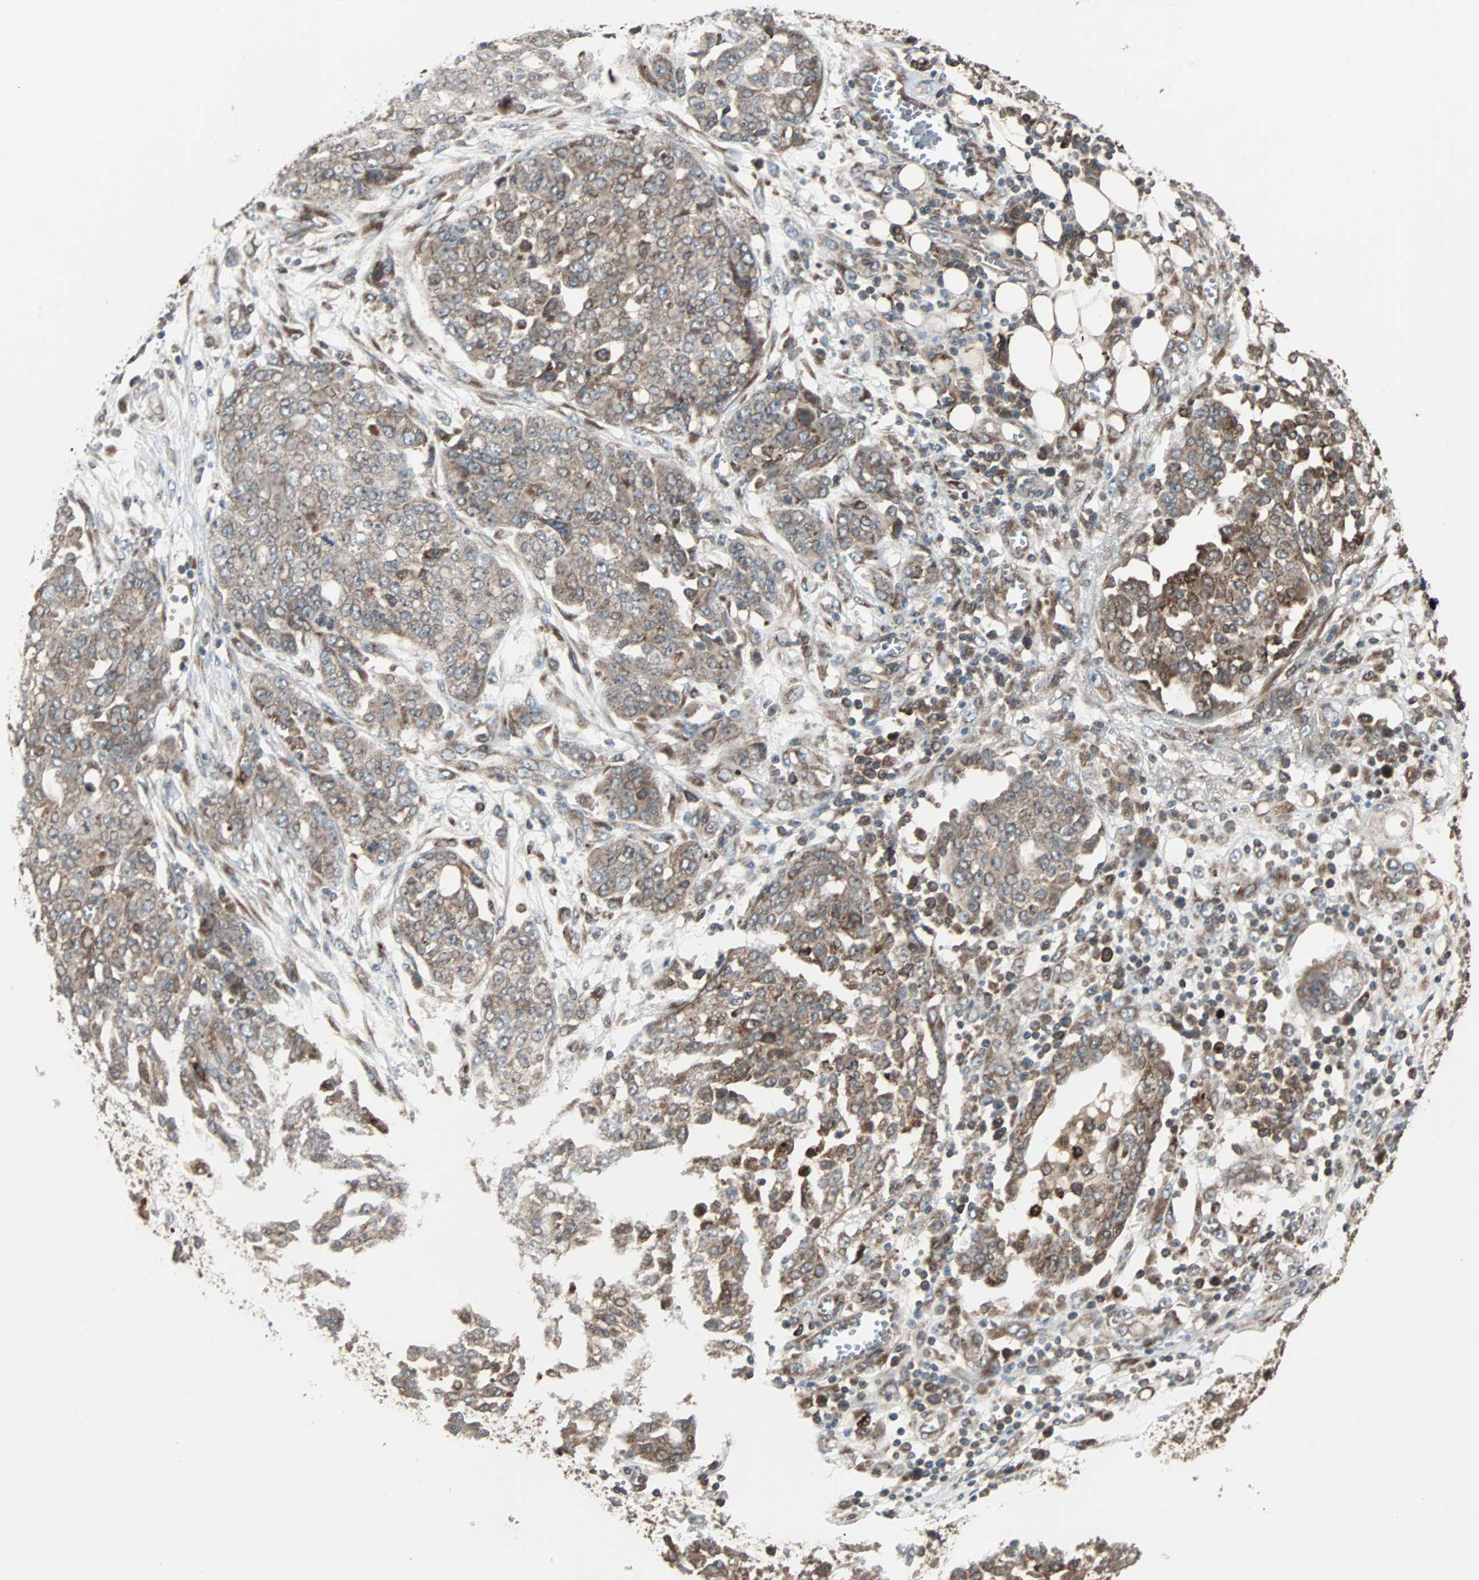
{"staining": {"intensity": "moderate", "quantity": ">75%", "location": "cytoplasmic/membranous"}, "tissue": "ovarian cancer", "cell_type": "Tumor cells", "image_type": "cancer", "snomed": [{"axis": "morphology", "description": "Cystadenocarcinoma, serous, NOS"}, {"axis": "topography", "description": "Soft tissue"}, {"axis": "topography", "description": "Ovary"}], "caption": "Serous cystadenocarcinoma (ovarian) tissue shows moderate cytoplasmic/membranous staining in approximately >75% of tumor cells", "gene": "RAB7A", "patient": {"sex": "female", "age": 57}}